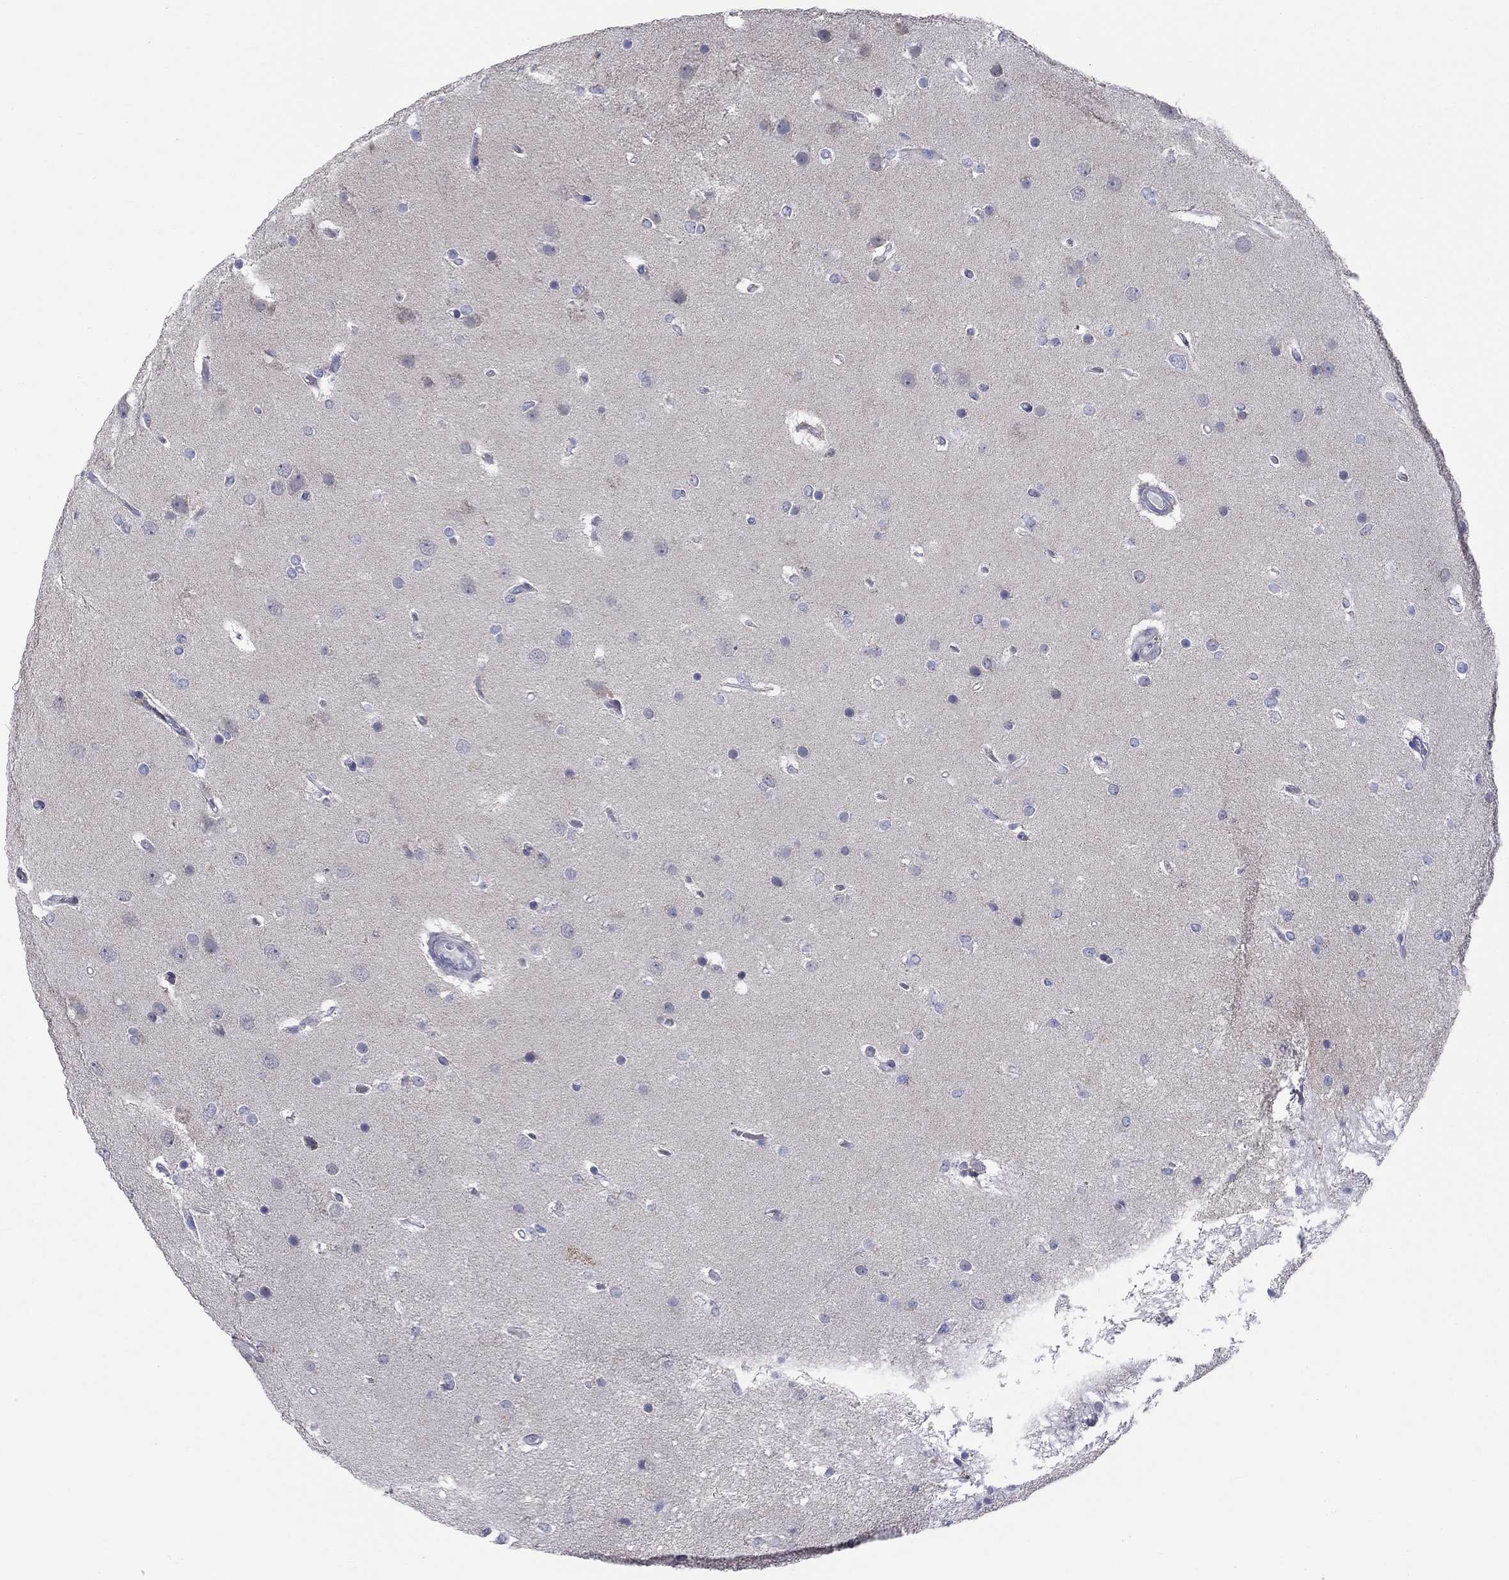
{"staining": {"intensity": "negative", "quantity": "none", "location": "none"}, "tissue": "glioma", "cell_type": "Tumor cells", "image_type": "cancer", "snomed": [{"axis": "morphology", "description": "Glioma, malignant, High grade"}, {"axis": "topography", "description": "Brain"}], "caption": "Glioma stained for a protein using immunohistochemistry (IHC) exhibits no positivity tumor cells.", "gene": "KISS1R", "patient": {"sex": "female", "age": 61}}